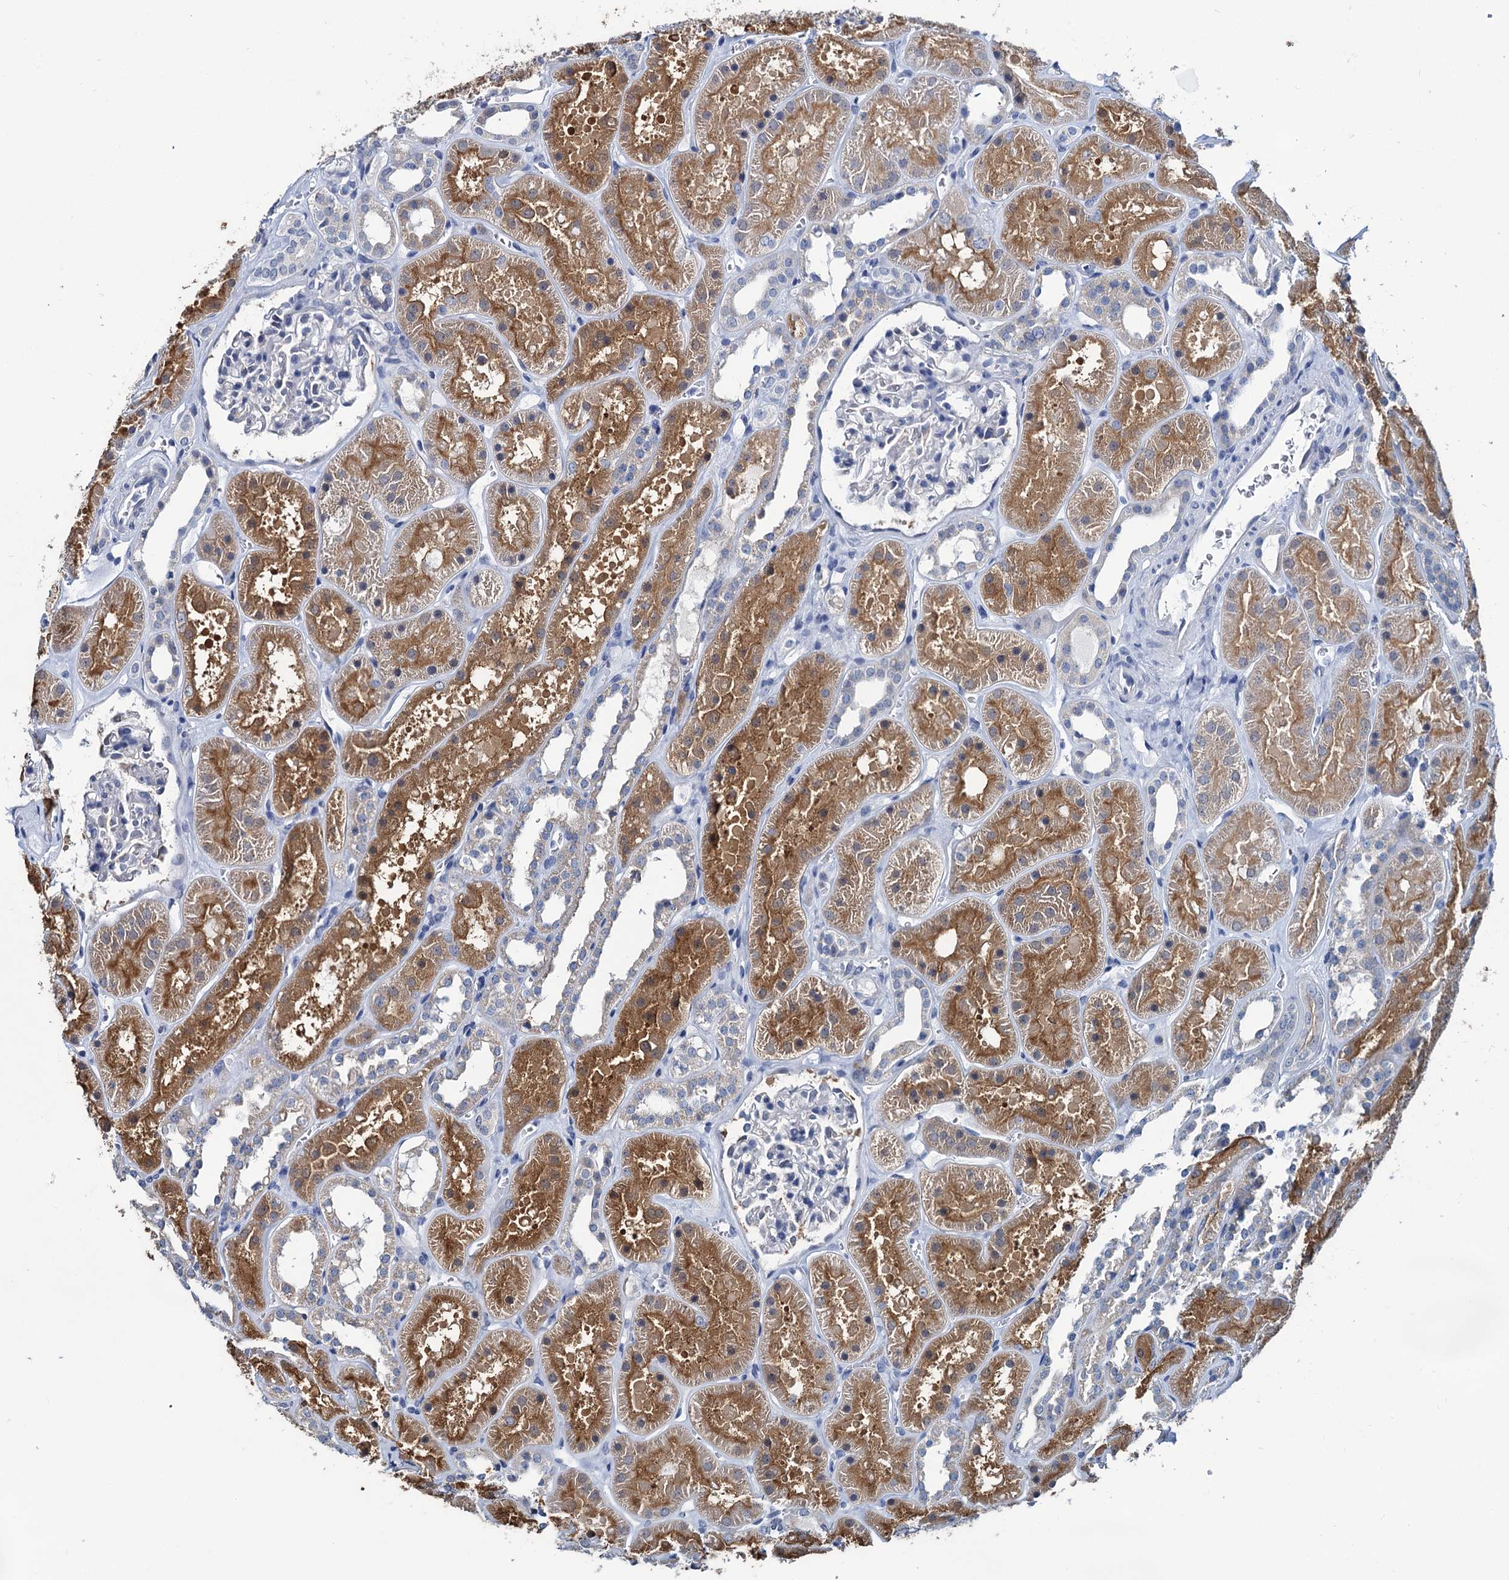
{"staining": {"intensity": "negative", "quantity": "none", "location": "none"}, "tissue": "kidney", "cell_type": "Cells in glomeruli", "image_type": "normal", "snomed": [{"axis": "morphology", "description": "Normal tissue, NOS"}, {"axis": "topography", "description": "Kidney"}], "caption": "The photomicrograph reveals no staining of cells in glomeruli in benign kidney.", "gene": "MIOX", "patient": {"sex": "female", "age": 41}}